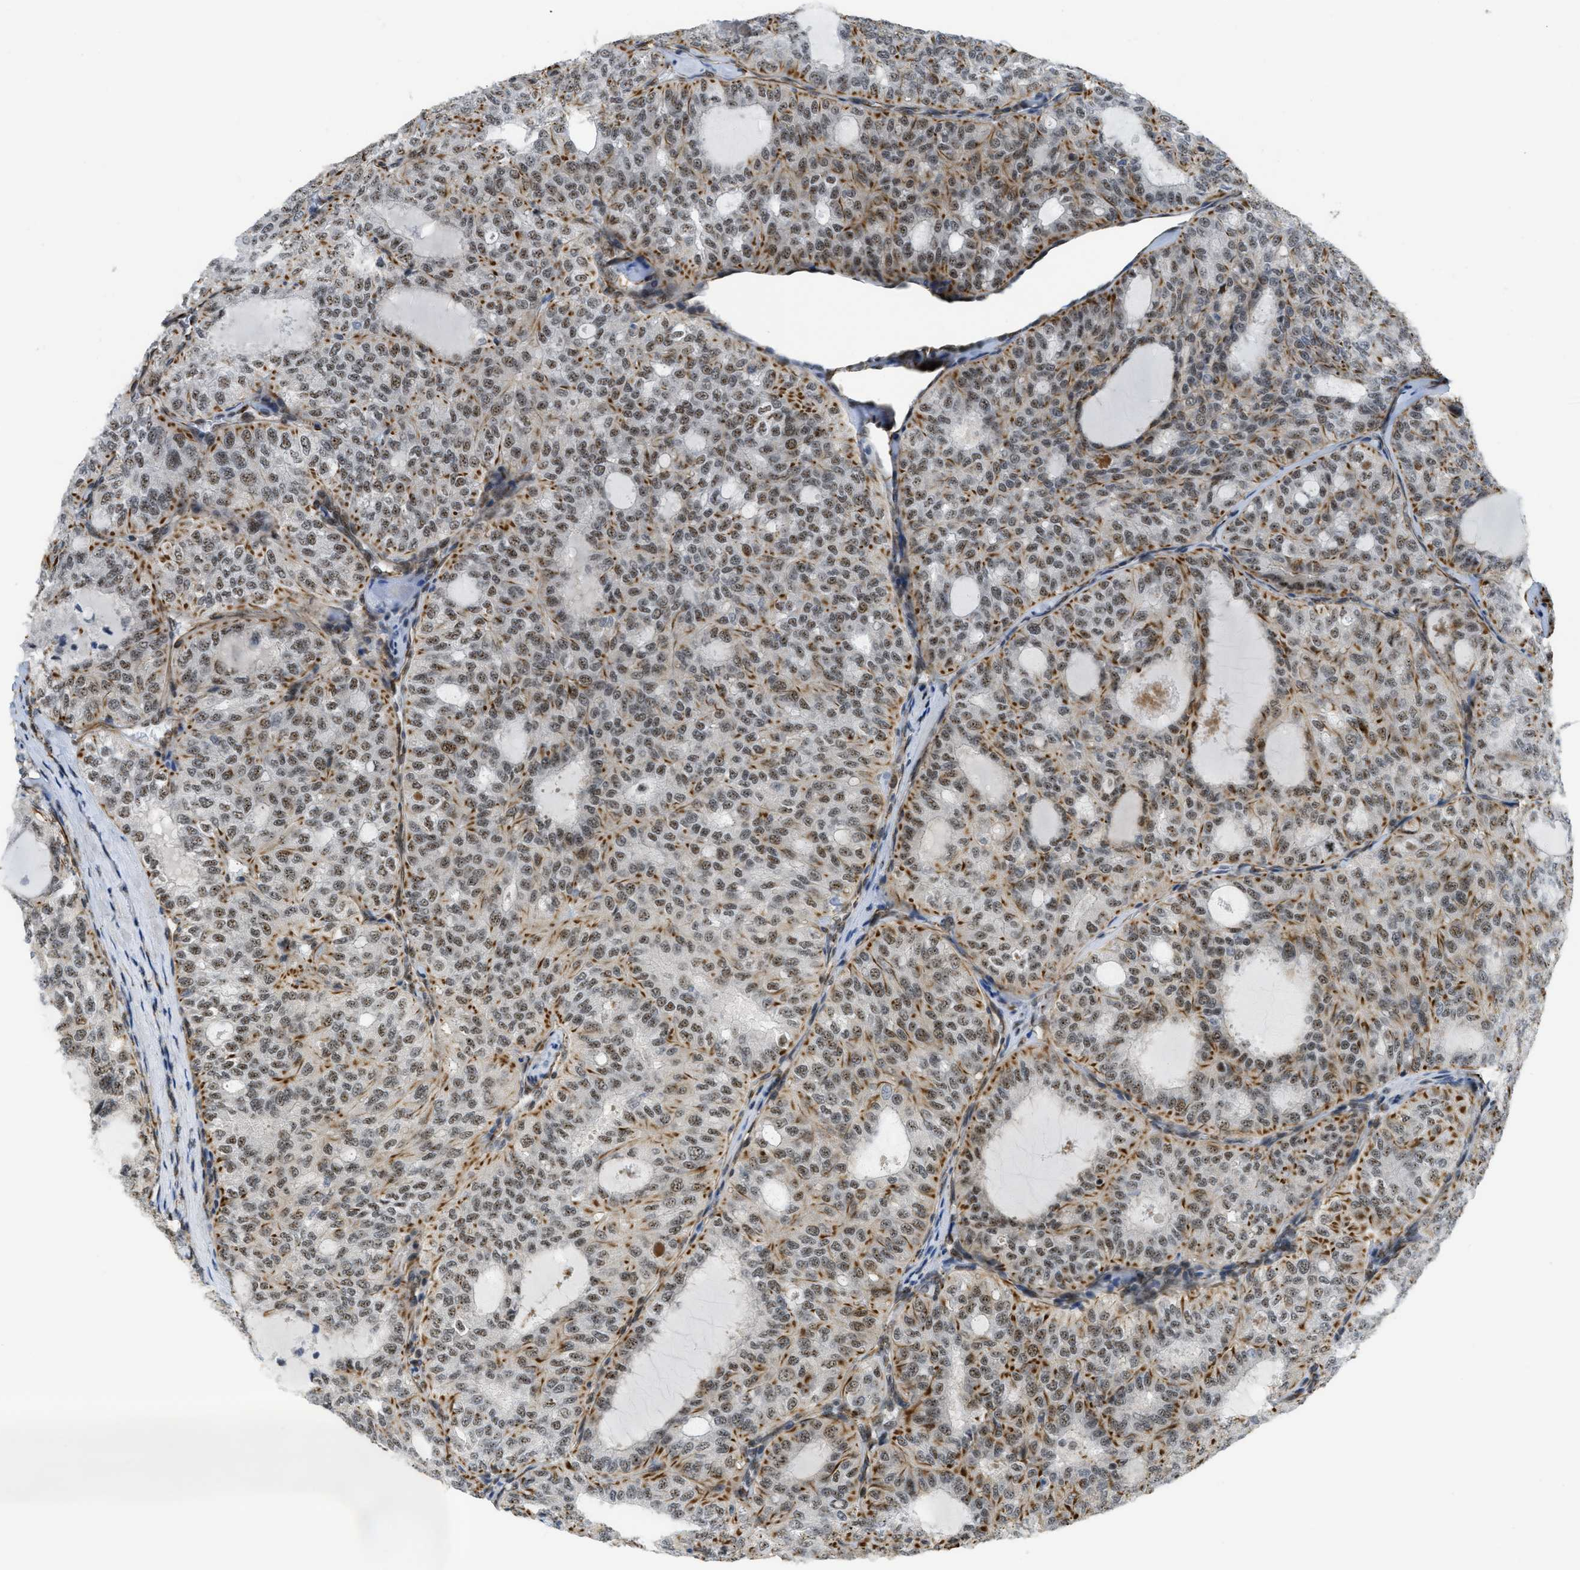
{"staining": {"intensity": "moderate", "quantity": ">75%", "location": "cytoplasmic/membranous,nuclear"}, "tissue": "thyroid cancer", "cell_type": "Tumor cells", "image_type": "cancer", "snomed": [{"axis": "morphology", "description": "Follicular adenoma carcinoma, NOS"}, {"axis": "topography", "description": "Thyroid gland"}], "caption": "Thyroid follicular adenoma carcinoma stained with a protein marker displays moderate staining in tumor cells.", "gene": "LRRC8B", "patient": {"sex": "male", "age": 75}}